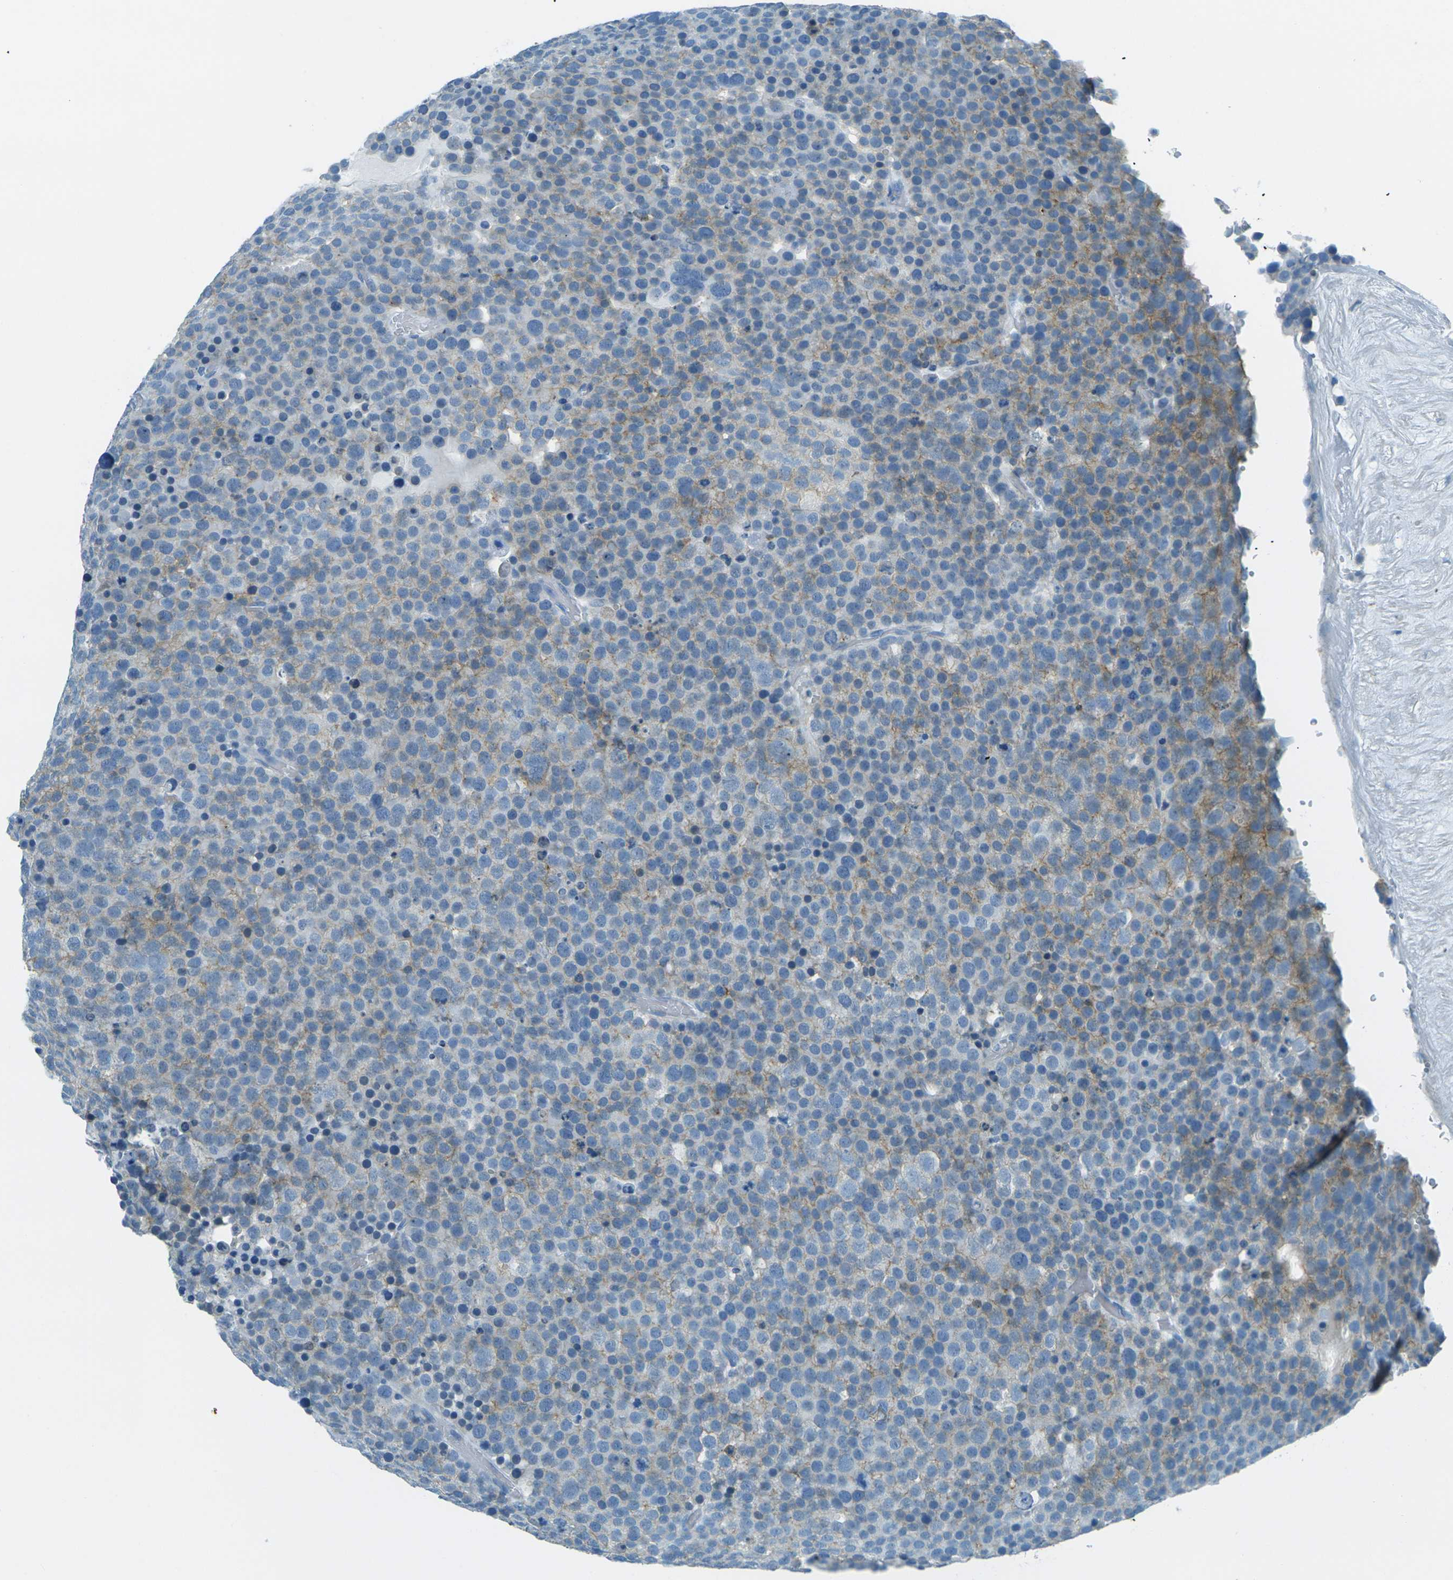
{"staining": {"intensity": "weak", "quantity": "25%-75%", "location": "cytoplasmic/membranous"}, "tissue": "testis cancer", "cell_type": "Tumor cells", "image_type": "cancer", "snomed": [{"axis": "morphology", "description": "Seminoma, NOS"}, {"axis": "topography", "description": "Testis"}], "caption": "Testis seminoma was stained to show a protein in brown. There is low levels of weak cytoplasmic/membranous expression in about 25%-75% of tumor cells.", "gene": "OCLN", "patient": {"sex": "male", "age": 71}}